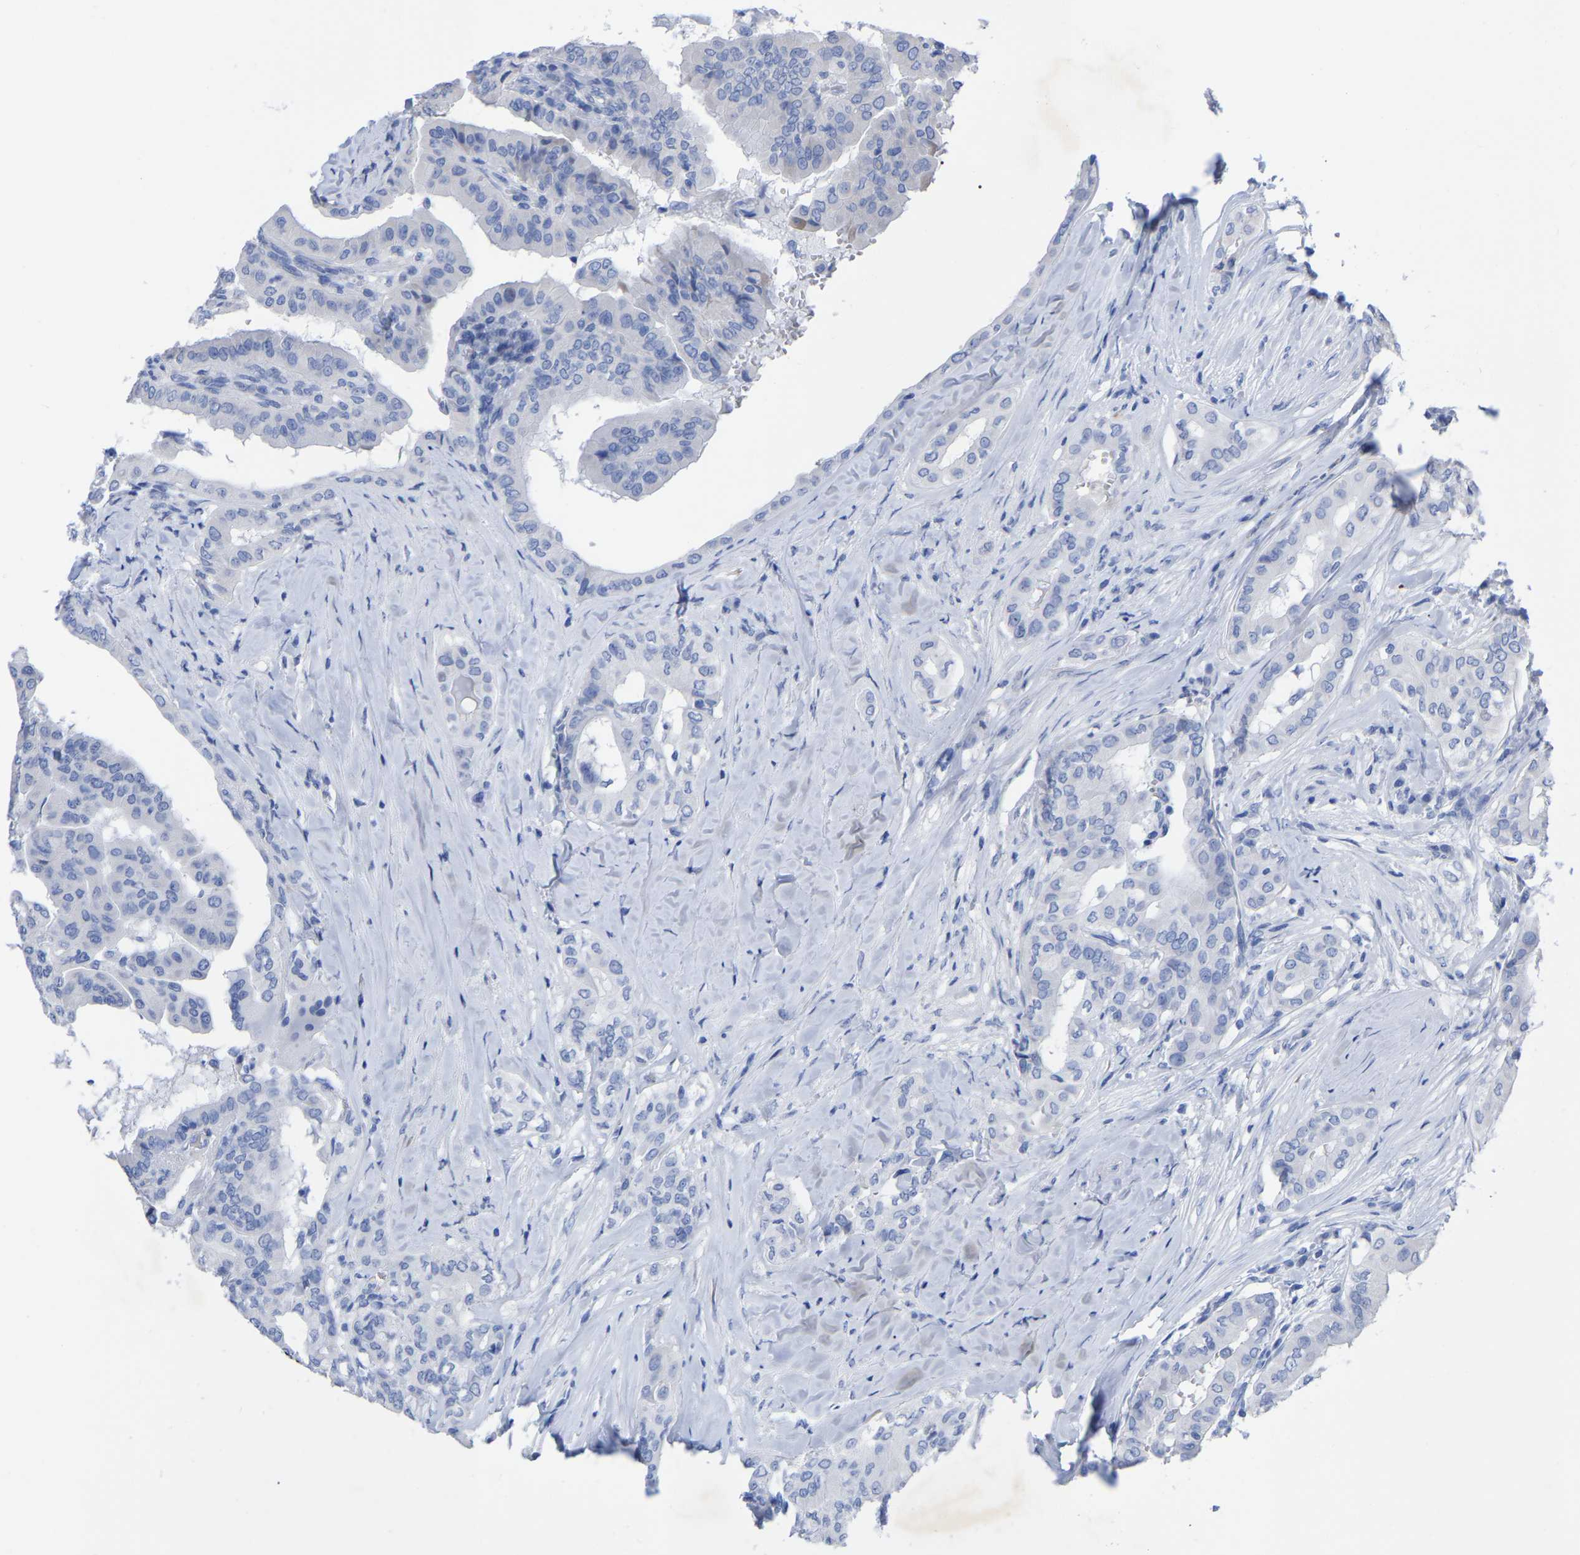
{"staining": {"intensity": "negative", "quantity": "none", "location": "none"}, "tissue": "thyroid cancer", "cell_type": "Tumor cells", "image_type": "cancer", "snomed": [{"axis": "morphology", "description": "Papillary adenocarcinoma, NOS"}, {"axis": "topography", "description": "Thyroid gland"}], "caption": "Immunohistochemistry of human thyroid cancer (papillary adenocarcinoma) displays no positivity in tumor cells. The staining was performed using DAB (3,3'-diaminobenzidine) to visualize the protein expression in brown, while the nuclei were stained in blue with hematoxylin (Magnification: 20x).", "gene": "HAPLN1", "patient": {"sex": "male", "age": 33}}